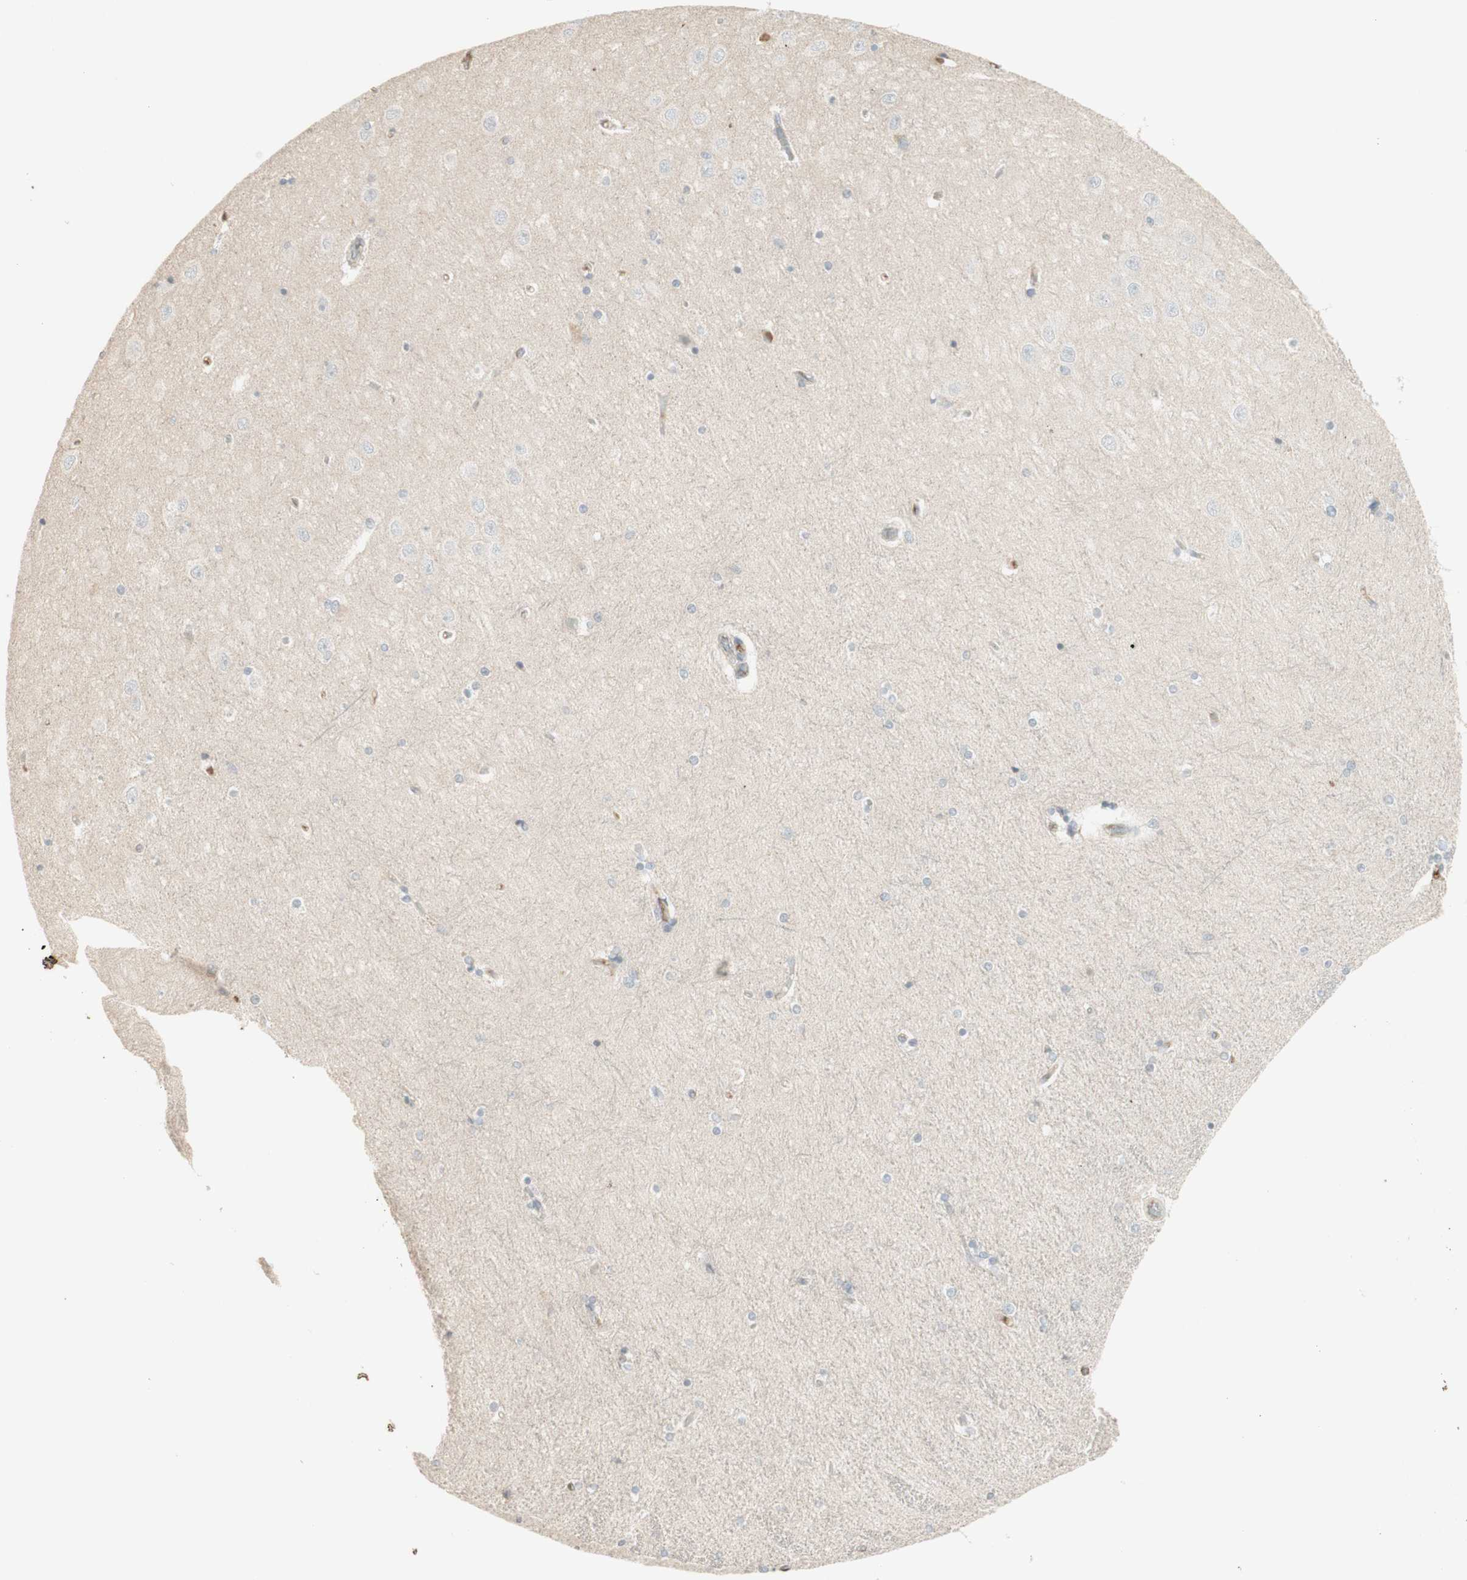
{"staining": {"intensity": "negative", "quantity": "none", "location": "none"}, "tissue": "hippocampus", "cell_type": "Glial cells", "image_type": "normal", "snomed": [{"axis": "morphology", "description": "Normal tissue, NOS"}, {"axis": "topography", "description": "Hippocampus"}], "caption": "An IHC histopathology image of benign hippocampus is shown. There is no staining in glial cells of hippocampus. (Immunohistochemistry, brightfield microscopy, high magnification).", "gene": "IFNG", "patient": {"sex": "female", "age": 54}}